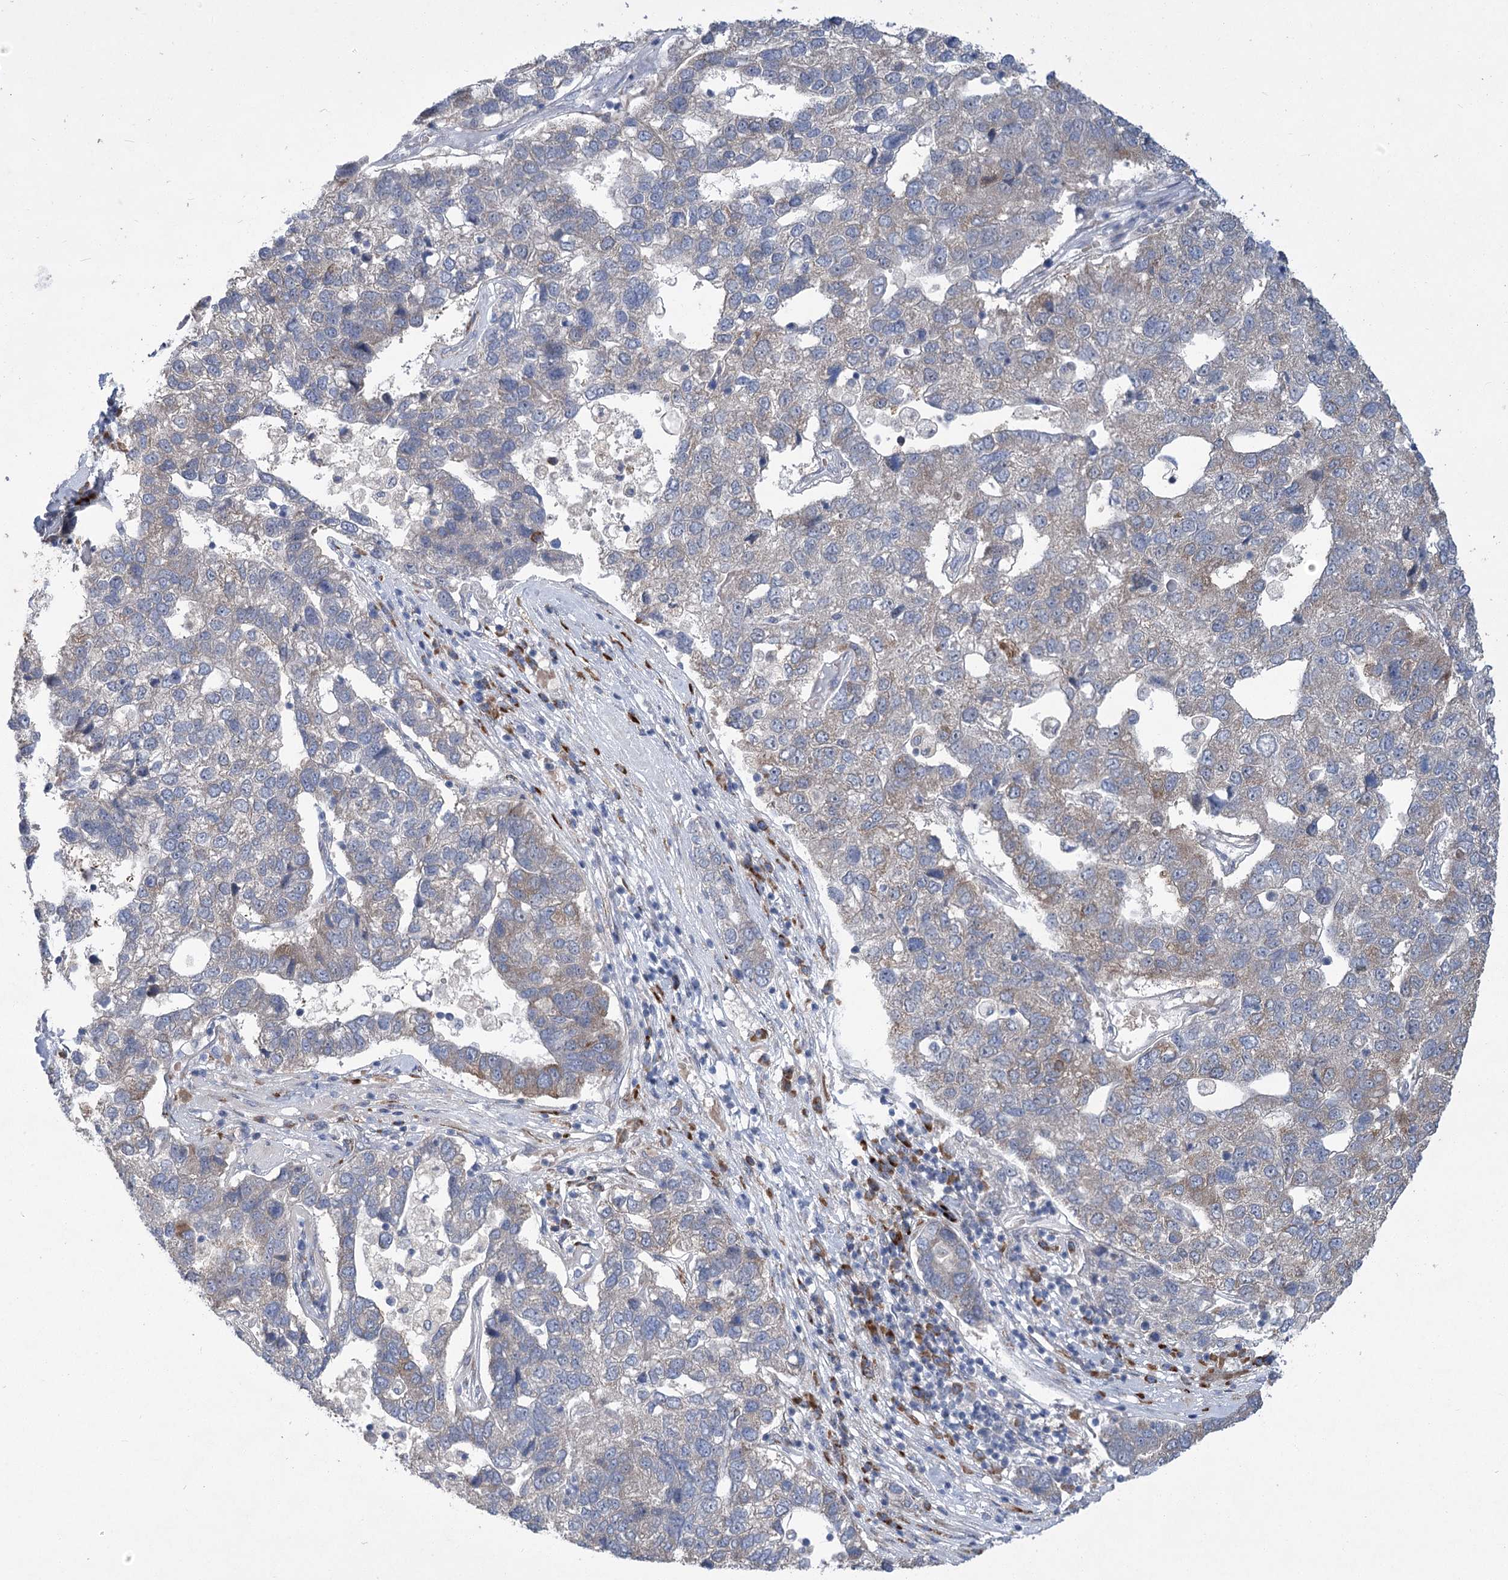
{"staining": {"intensity": "weak", "quantity": "25%-75%", "location": "cytoplasmic/membranous"}, "tissue": "pancreatic cancer", "cell_type": "Tumor cells", "image_type": "cancer", "snomed": [{"axis": "morphology", "description": "Adenocarcinoma, NOS"}, {"axis": "topography", "description": "Pancreas"}], "caption": "This micrograph exhibits immunohistochemistry (IHC) staining of adenocarcinoma (pancreatic), with low weak cytoplasmic/membranous staining in about 25%-75% of tumor cells.", "gene": "GCNT4", "patient": {"sex": "female", "age": 61}}